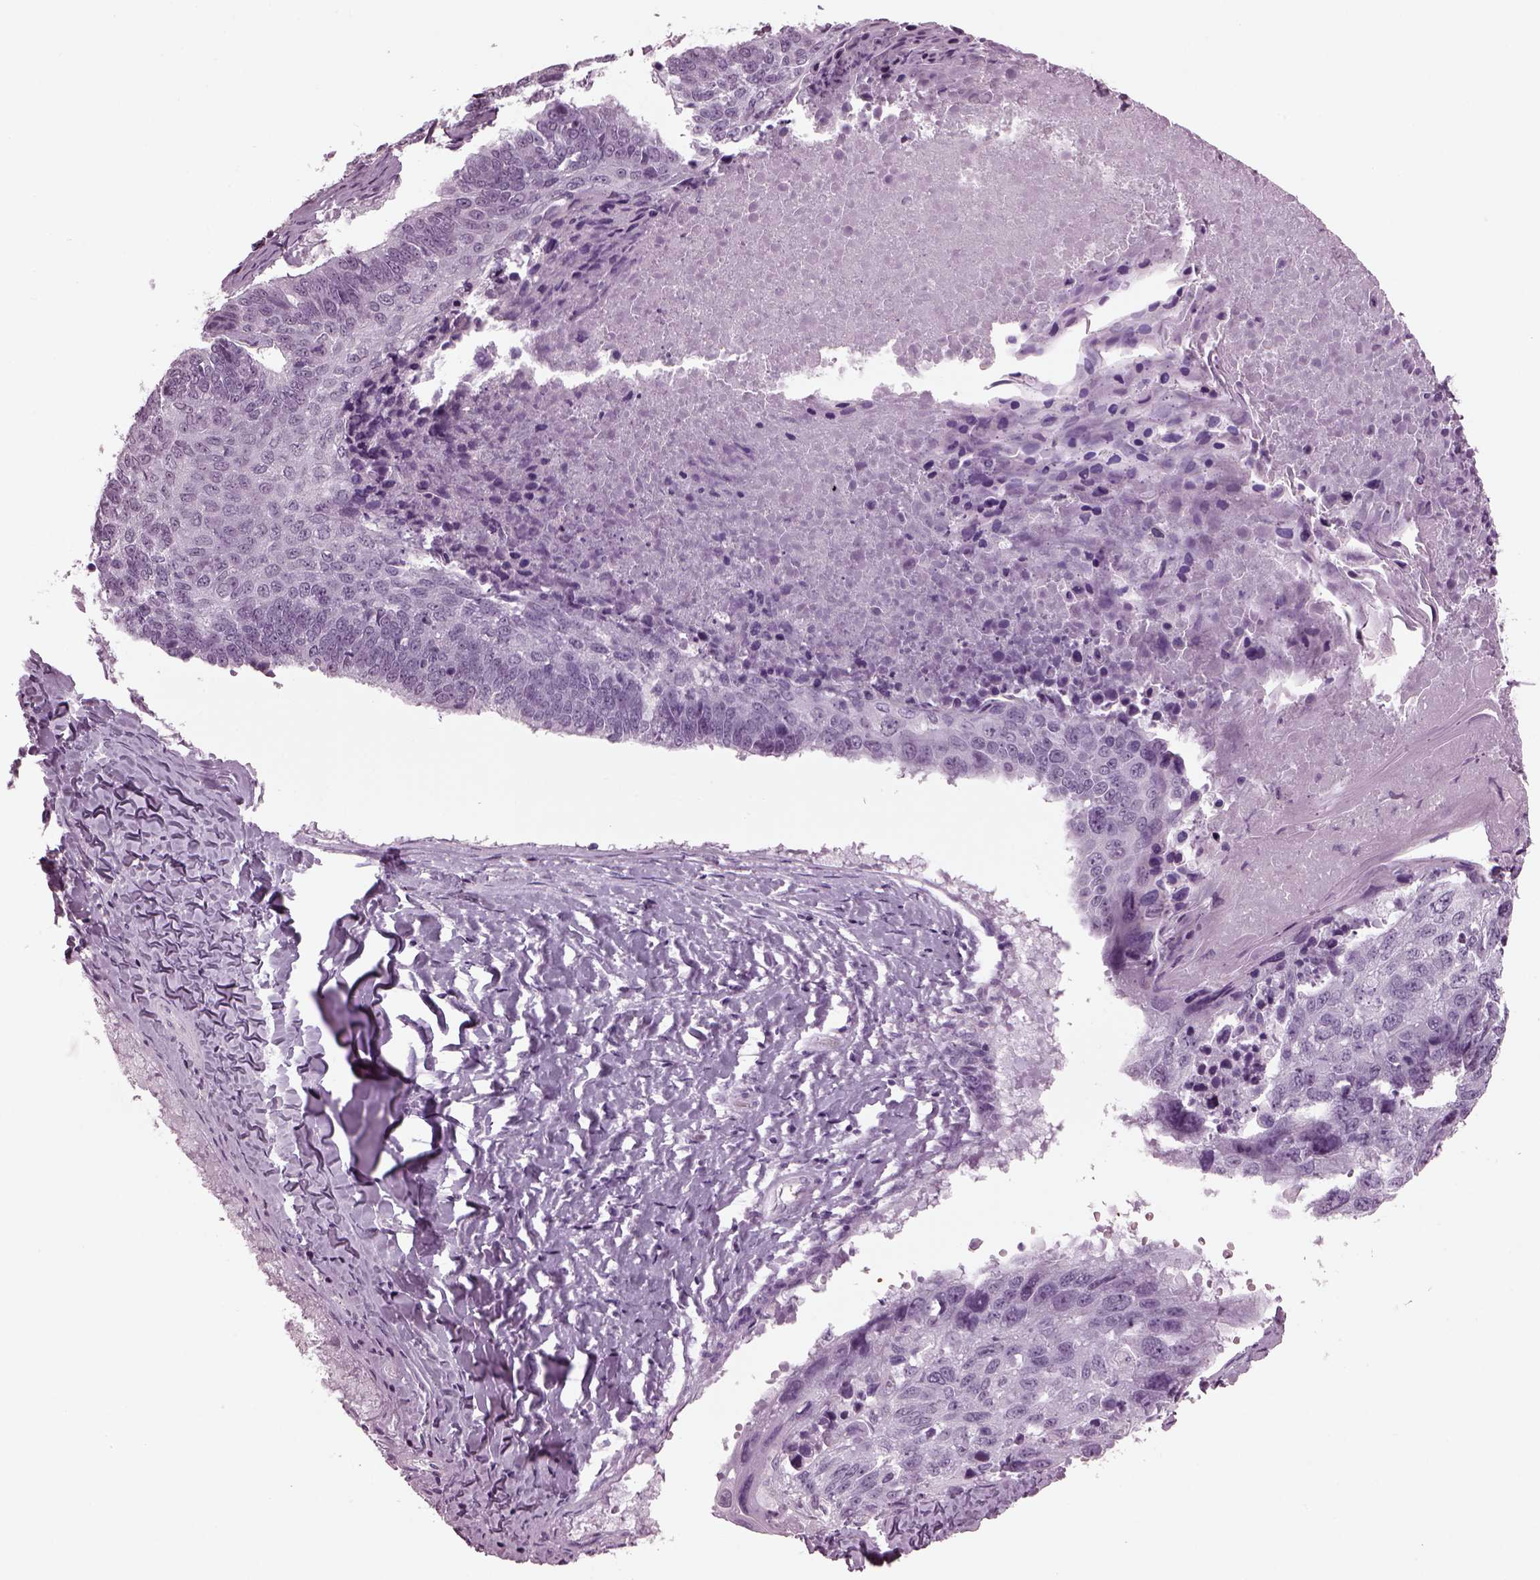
{"staining": {"intensity": "negative", "quantity": "none", "location": "none"}, "tissue": "lung cancer", "cell_type": "Tumor cells", "image_type": "cancer", "snomed": [{"axis": "morphology", "description": "Squamous cell carcinoma, NOS"}, {"axis": "topography", "description": "Lung"}], "caption": "Squamous cell carcinoma (lung) was stained to show a protein in brown. There is no significant staining in tumor cells. (DAB immunohistochemistry with hematoxylin counter stain).", "gene": "TPPP2", "patient": {"sex": "male", "age": 73}}